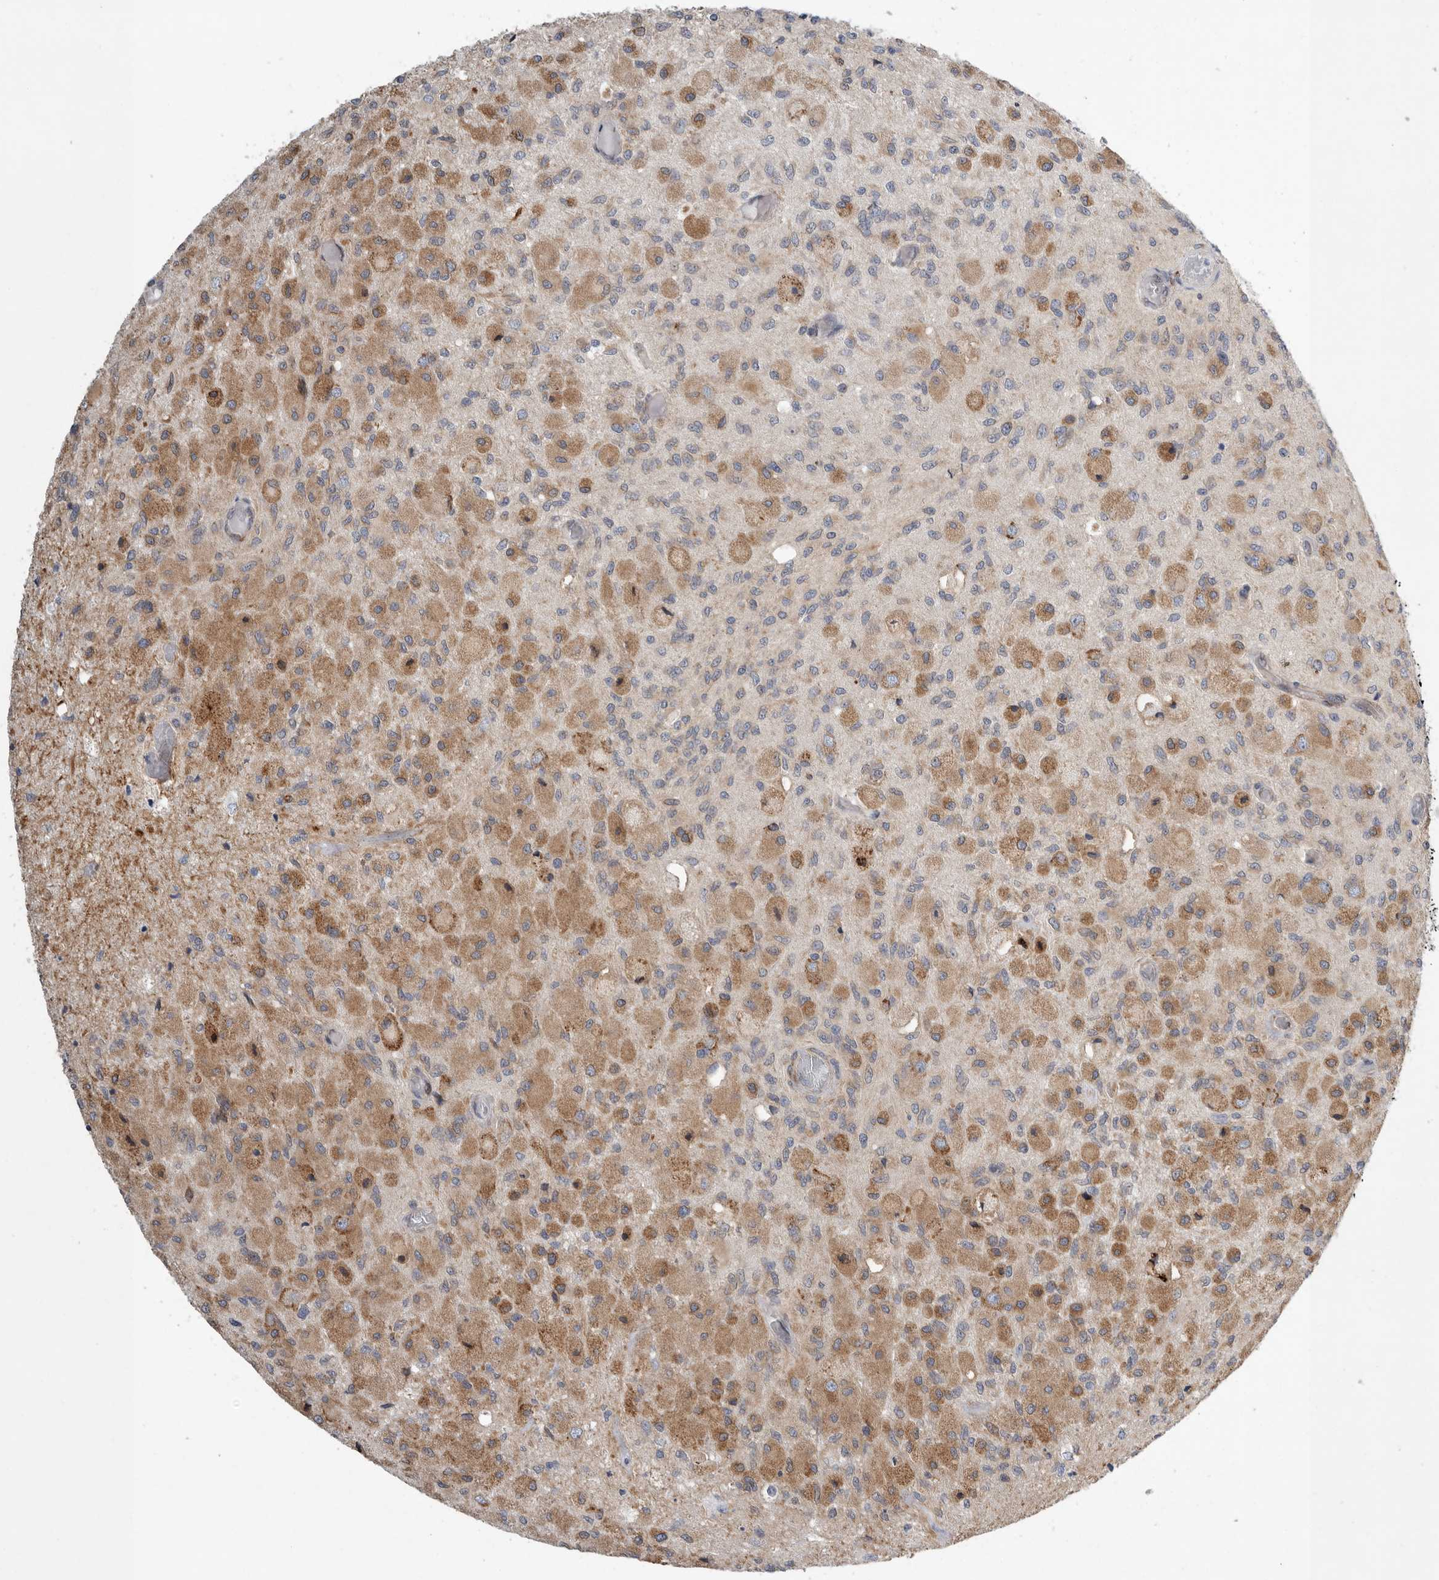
{"staining": {"intensity": "moderate", "quantity": "25%-75%", "location": "cytoplasmic/membranous"}, "tissue": "glioma", "cell_type": "Tumor cells", "image_type": "cancer", "snomed": [{"axis": "morphology", "description": "Normal tissue, NOS"}, {"axis": "morphology", "description": "Glioma, malignant, High grade"}, {"axis": "topography", "description": "Cerebral cortex"}], "caption": "Protein expression analysis of human glioma reveals moderate cytoplasmic/membranous positivity in about 25%-75% of tumor cells.", "gene": "GANAB", "patient": {"sex": "male", "age": 77}}